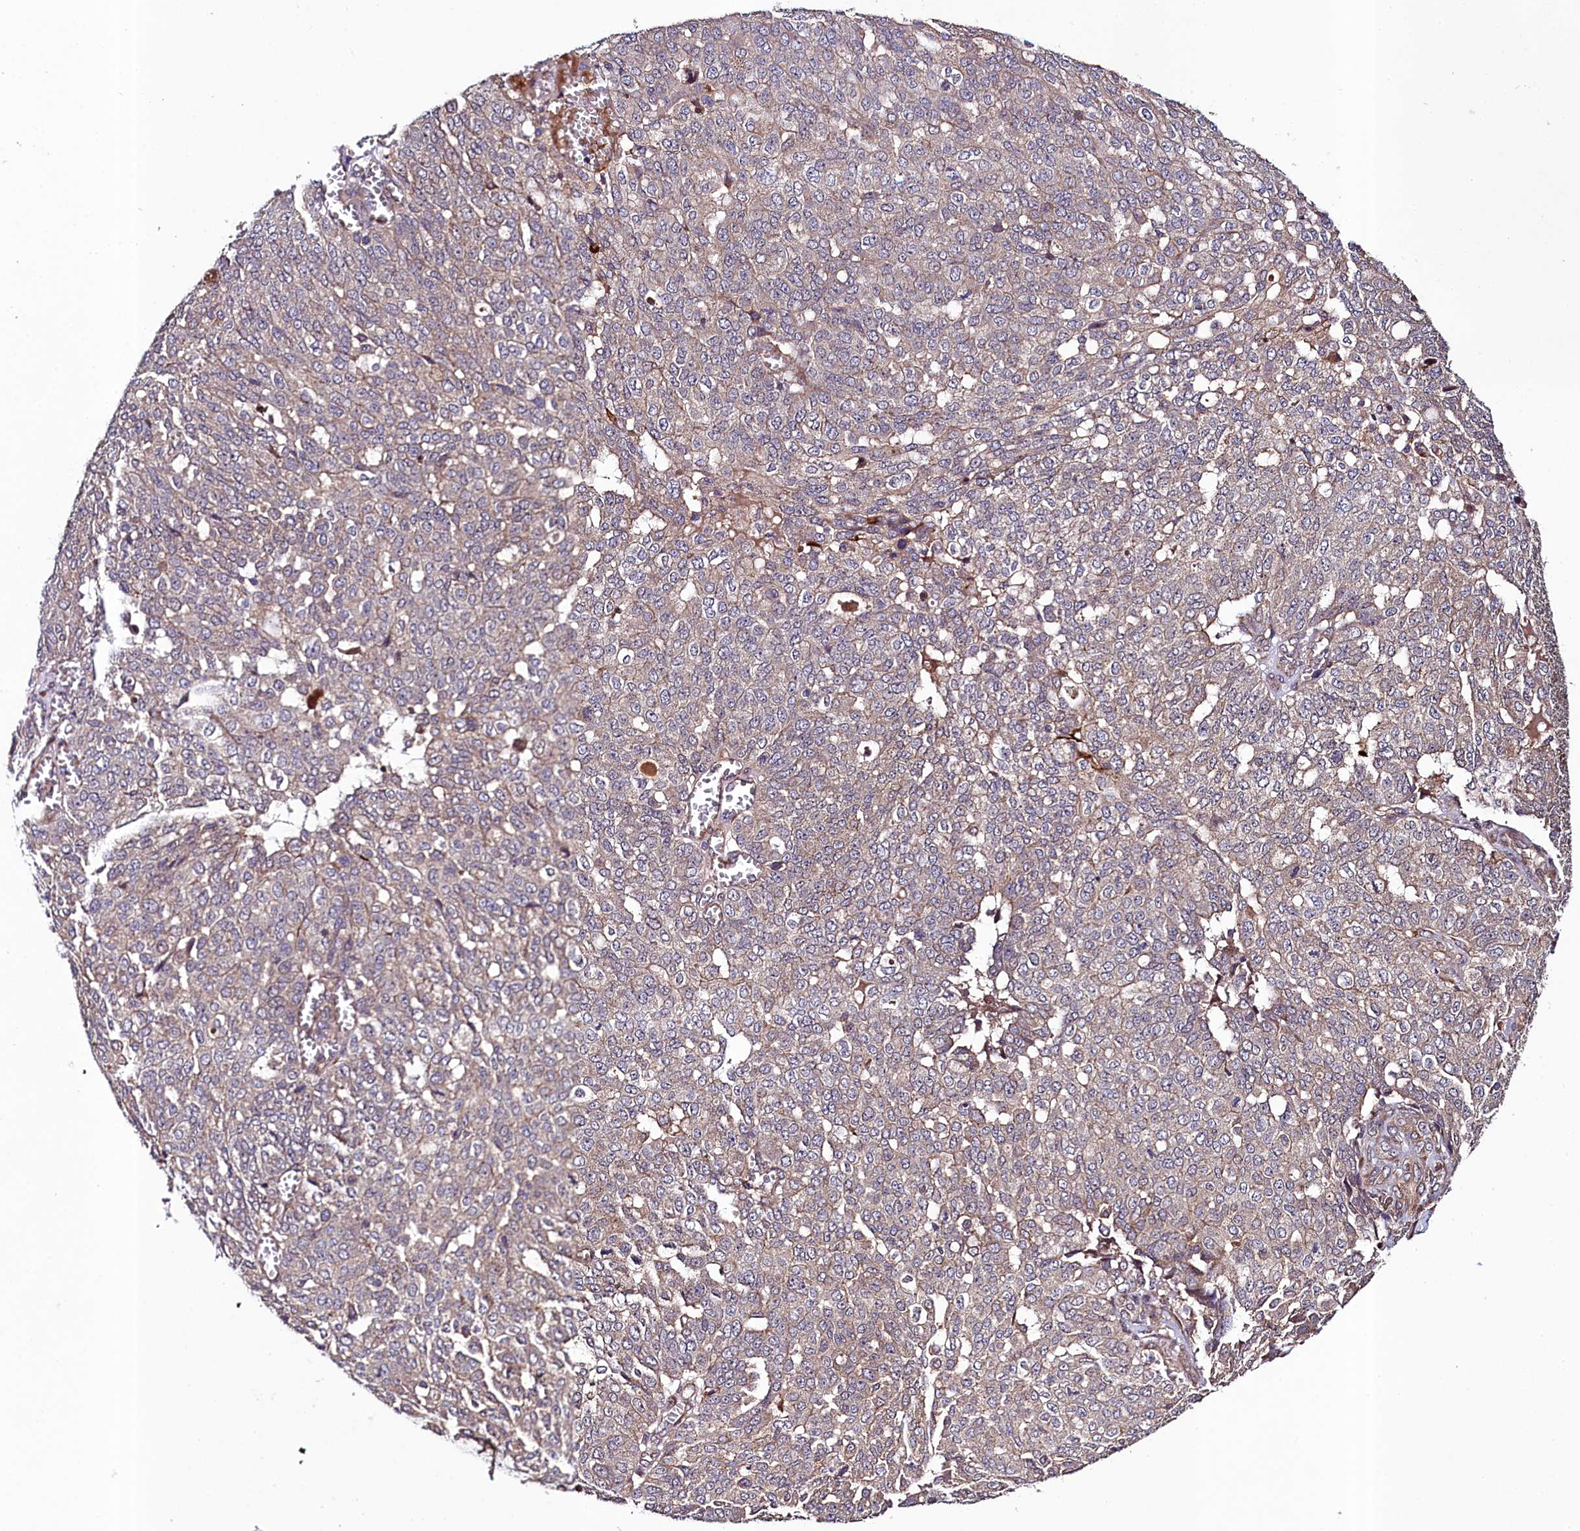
{"staining": {"intensity": "weak", "quantity": "<25%", "location": "cytoplasmic/membranous"}, "tissue": "ovarian cancer", "cell_type": "Tumor cells", "image_type": "cancer", "snomed": [{"axis": "morphology", "description": "Cystadenocarcinoma, serous, NOS"}, {"axis": "topography", "description": "Soft tissue"}, {"axis": "topography", "description": "Ovary"}], "caption": "An immunohistochemistry micrograph of ovarian cancer is shown. There is no staining in tumor cells of ovarian cancer. (IHC, brightfield microscopy, high magnification).", "gene": "CCDC102A", "patient": {"sex": "female", "age": 57}}